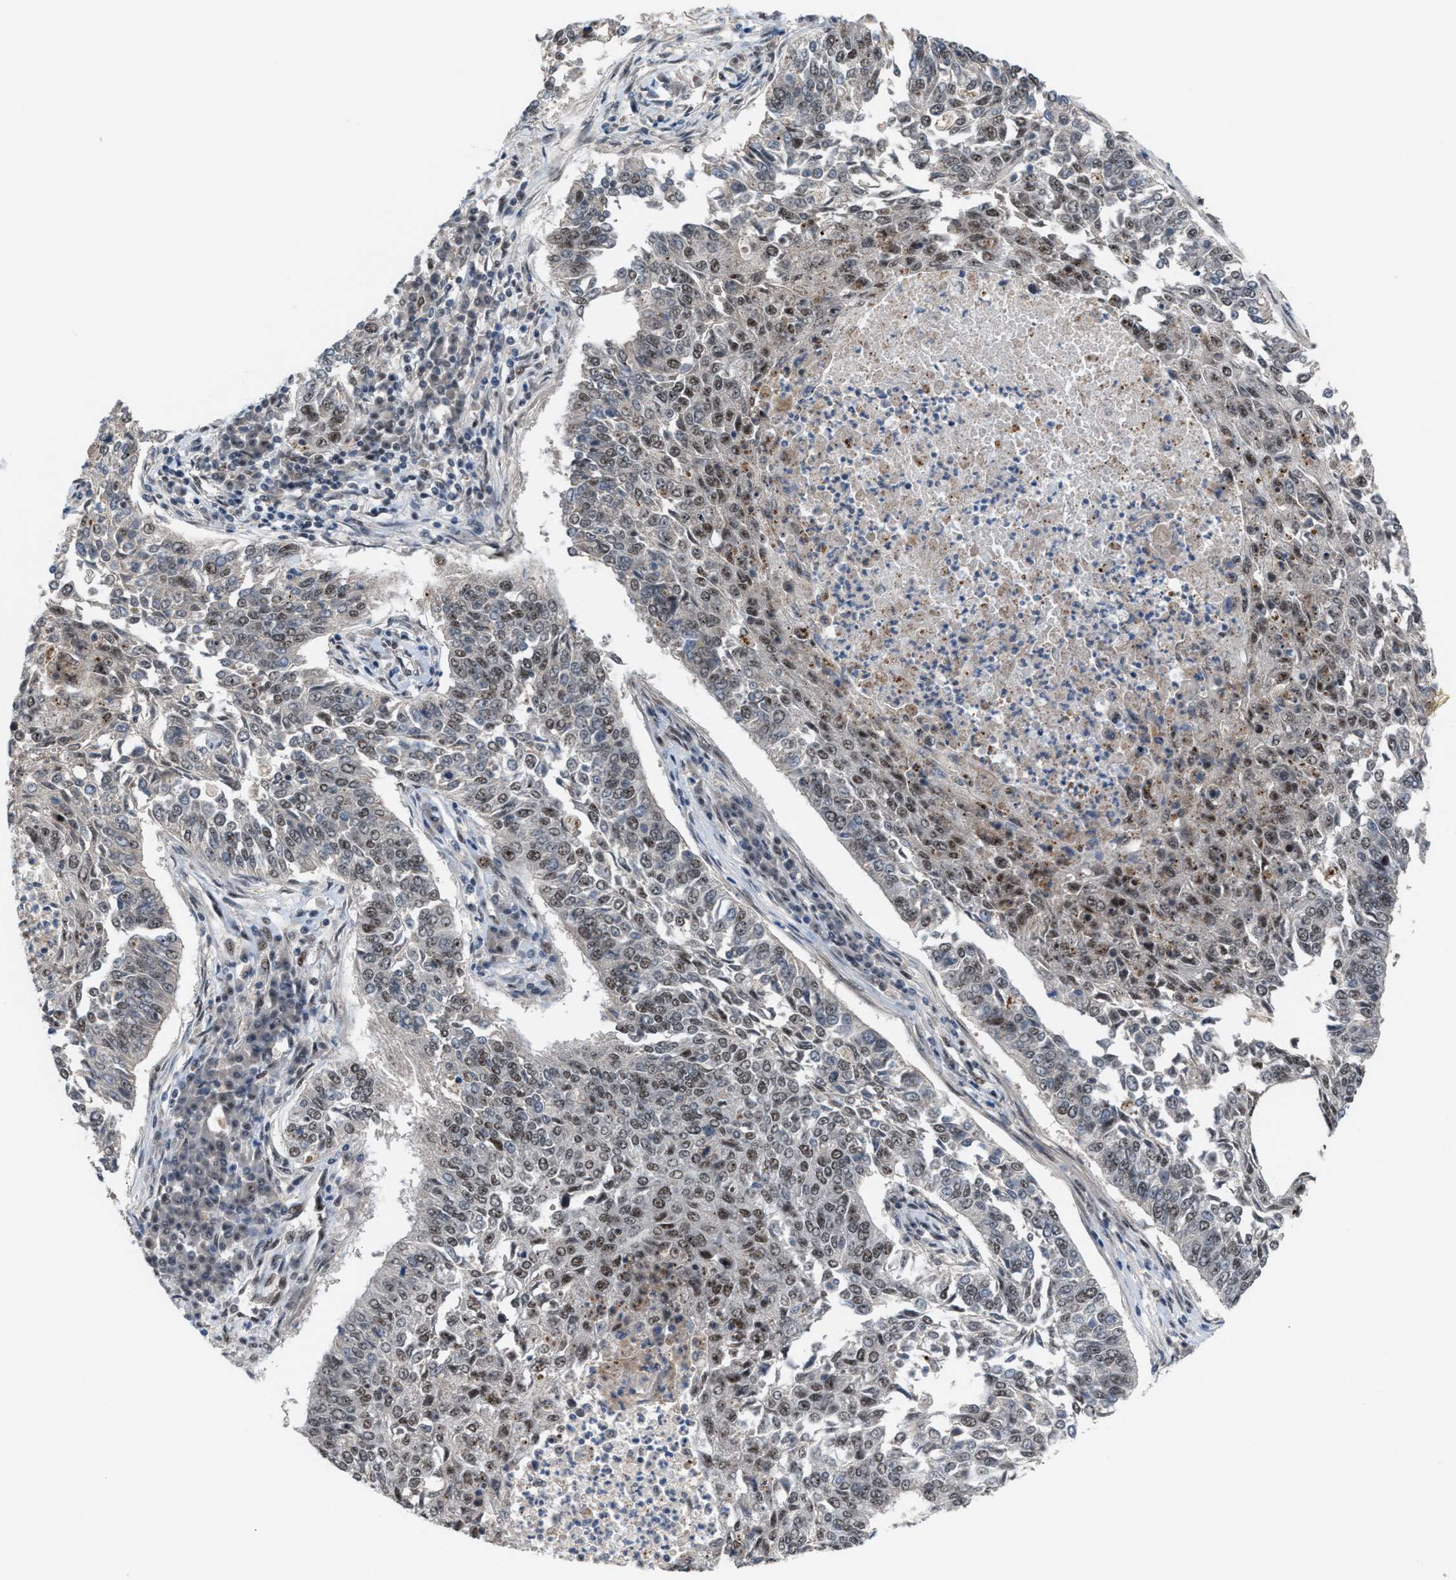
{"staining": {"intensity": "moderate", "quantity": "<25%", "location": "nuclear"}, "tissue": "lung cancer", "cell_type": "Tumor cells", "image_type": "cancer", "snomed": [{"axis": "morphology", "description": "Normal tissue, NOS"}, {"axis": "morphology", "description": "Squamous cell carcinoma, NOS"}, {"axis": "topography", "description": "Cartilage tissue"}, {"axis": "topography", "description": "Bronchus"}, {"axis": "topography", "description": "Lung"}], "caption": "Lung cancer tissue reveals moderate nuclear staining in about <25% of tumor cells, visualized by immunohistochemistry.", "gene": "PRPF4", "patient": {"sex": "female", "age": 49}}